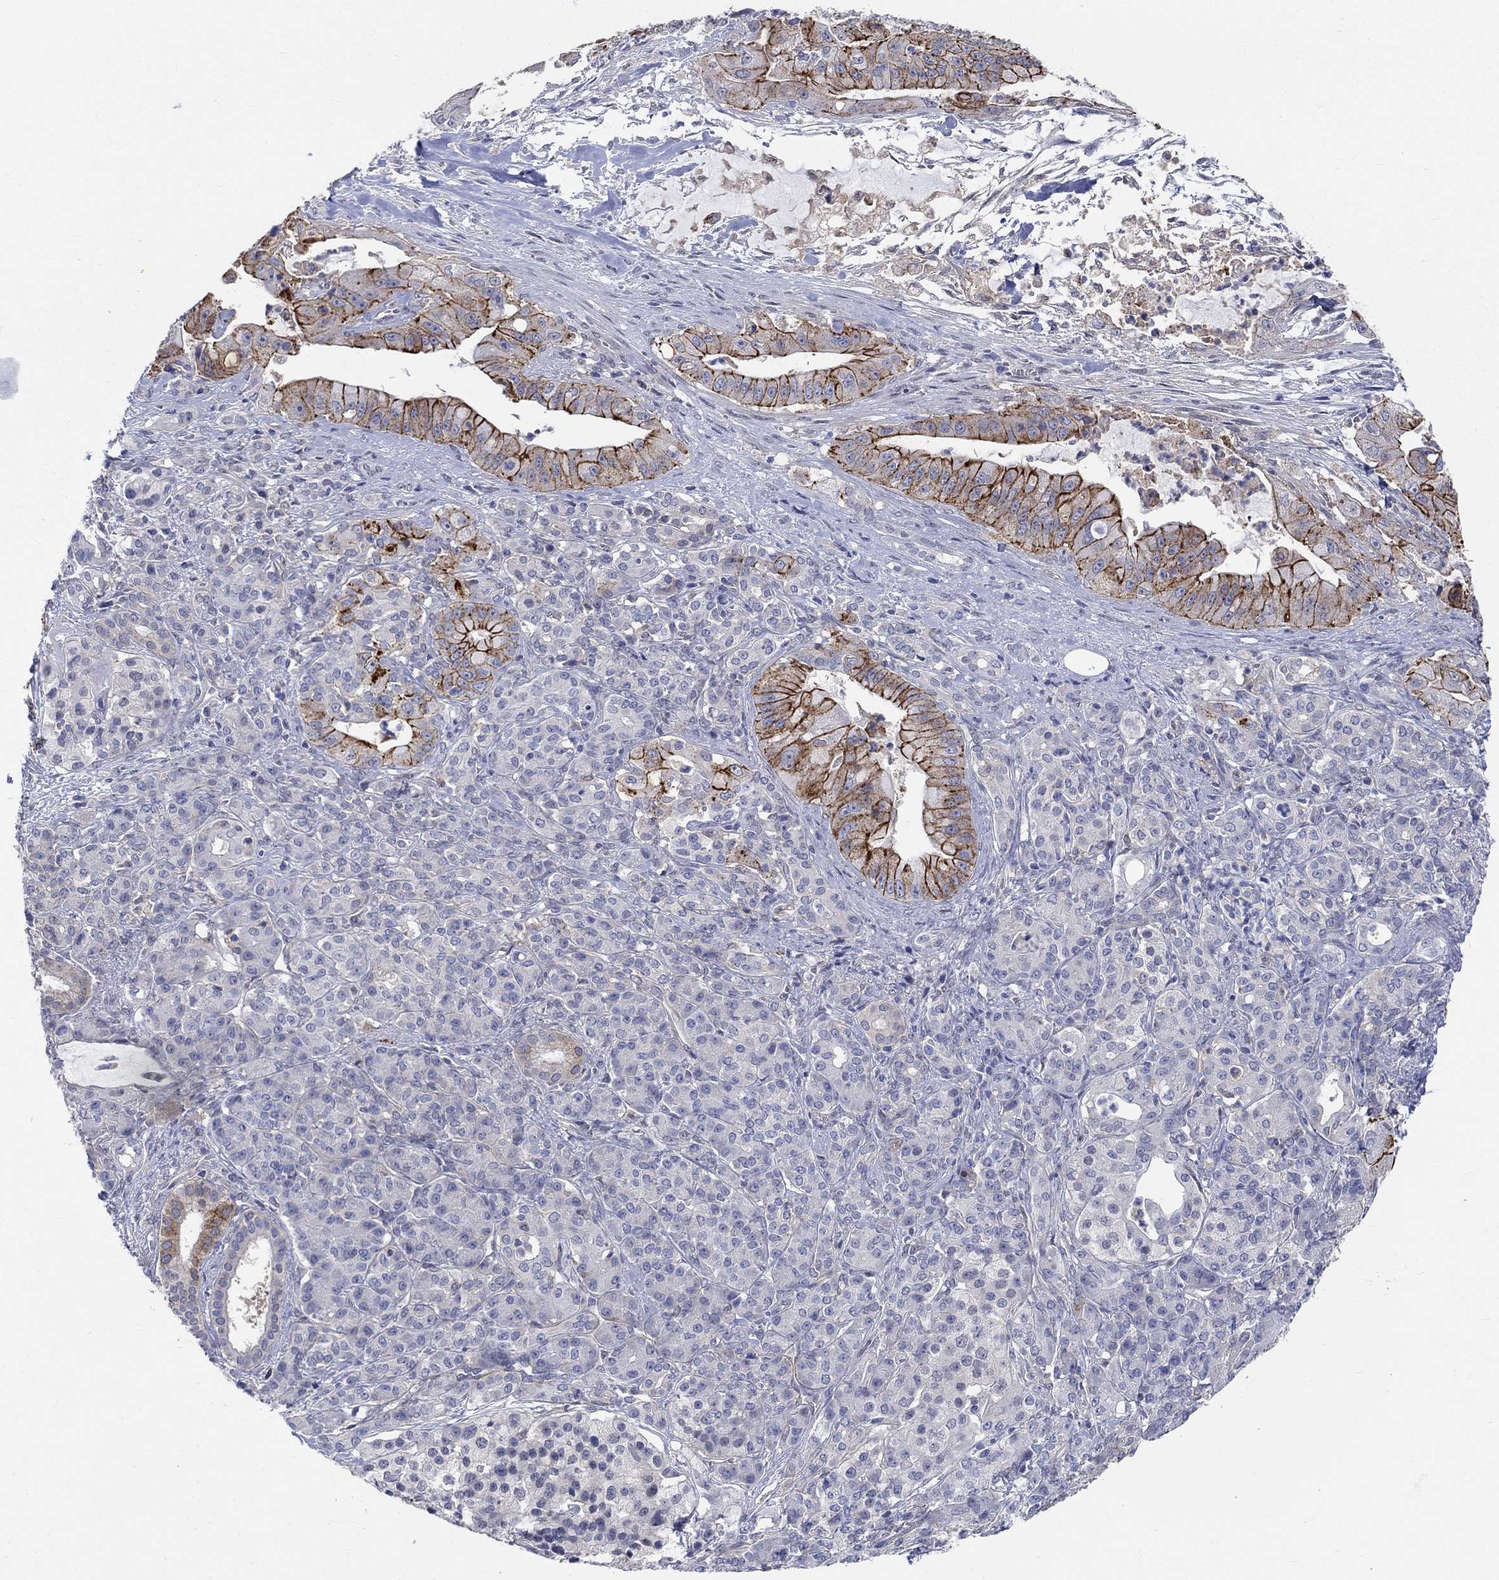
{"staining": {"intensity": "strong", "quantity": "25%-75%", "location": "cytoplasmic/membranous"}, "tissue": "pancreatic cancer", "cell_type": "Tumor cells", "image_type": "cancer", "snomed": [{"axis": "morphology", "description": "Normal tissue, NOS"}, {"axis": "morphology", "description": "Inflammation, NOS"}, {"axis": "morphology", "description": "Adenocarcinoma, NOS"}, {"axis": "topography", "description": "Pancreas"}], "caption": "Immunohistochemistry (IHC) (DAB (3,3'-diaminobenzidine)) staining of pancreatic cancer (adenocarcinoma) displays strong cytoplasmic/membranous protein staining in approximately 25%-75% of tumor cells.", "gene": "EGFLAM", "patient": {"sex": "male", "age": 57}}